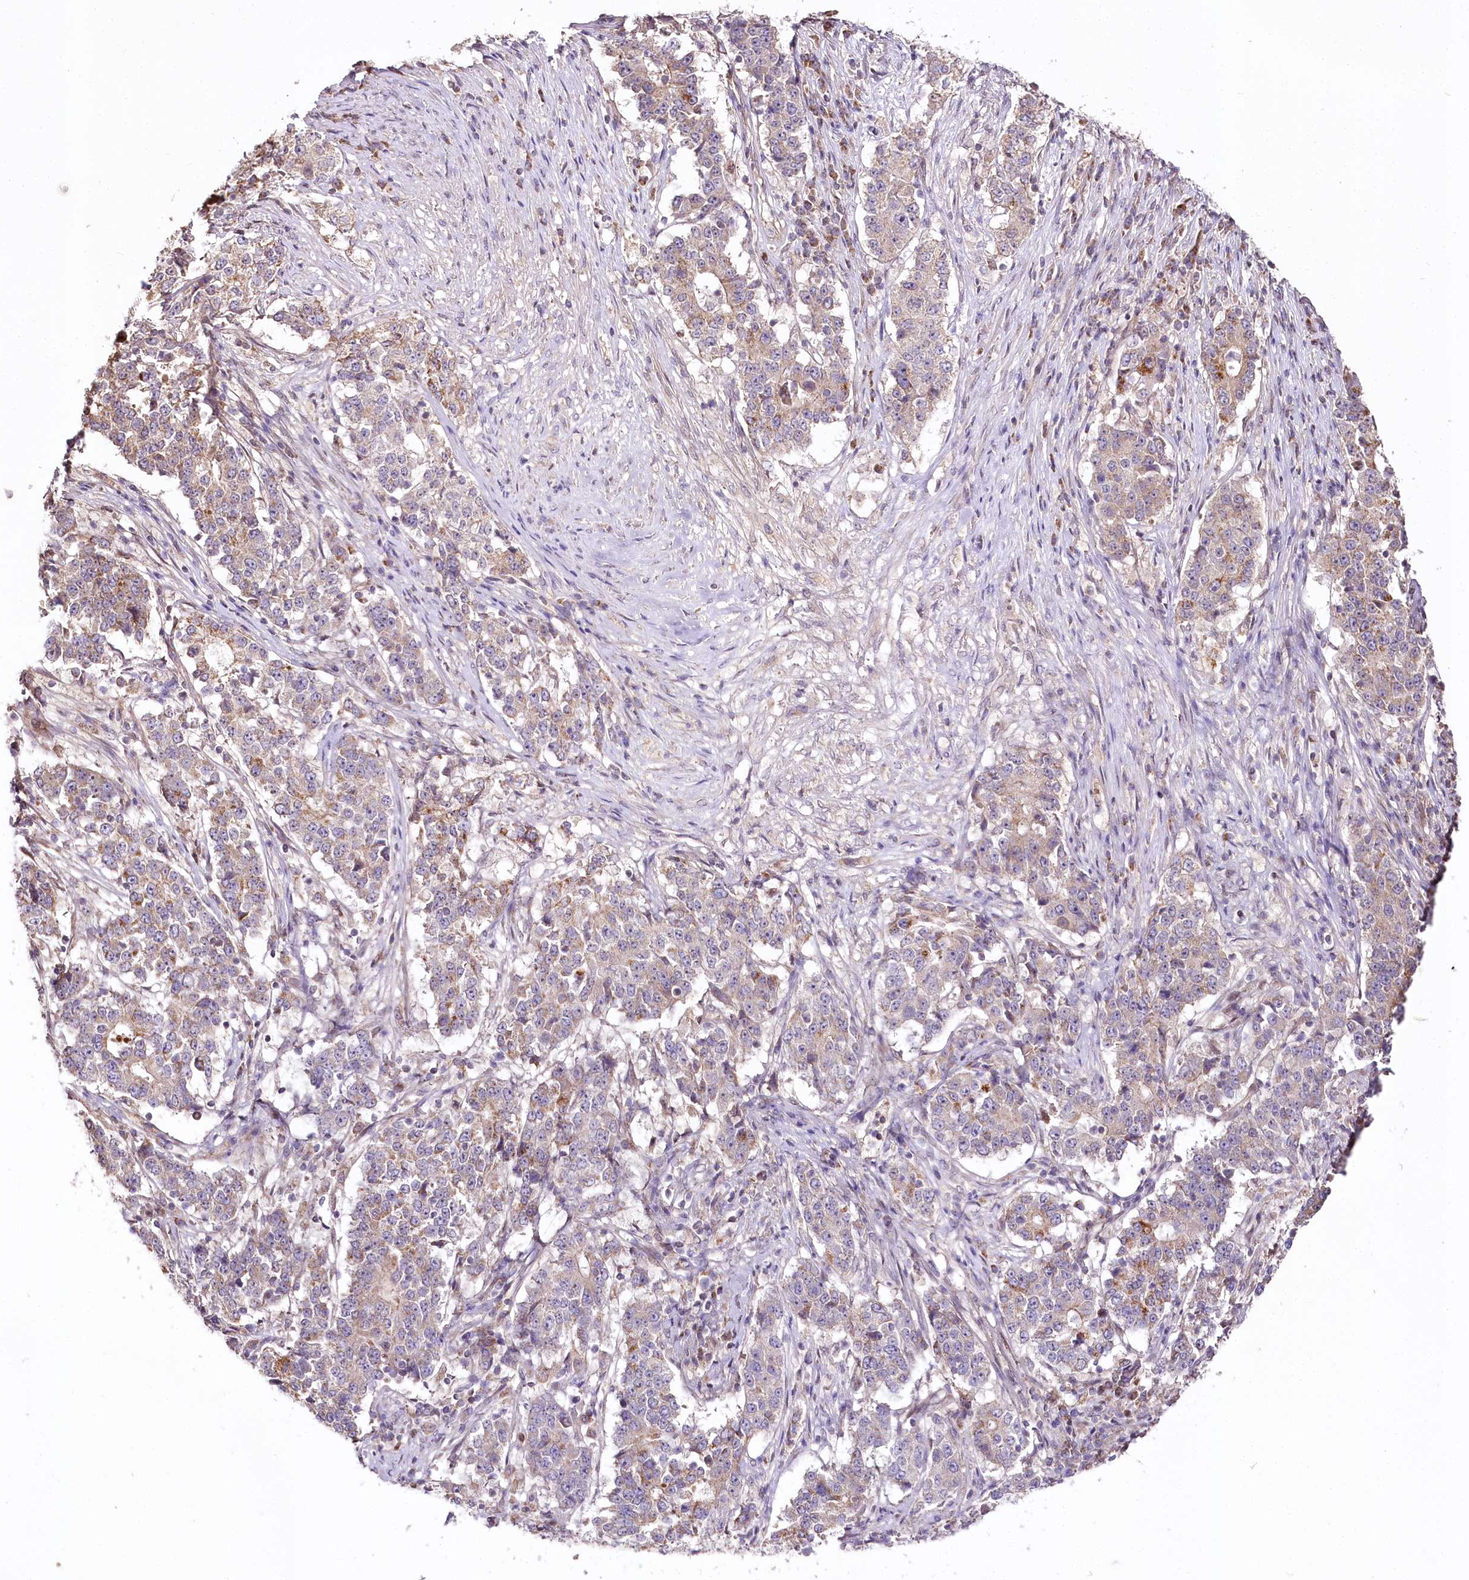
{"staining": {"intensity": "weak", "quantity": "<25%", "location": "cytoplasmic/membranous"}, "tissue": "stomach cancer", "cell_type": "Tumor cells", "image_type": "cancer", "snomed": [{"axis": "morphology", "description": "Adenocarcinoma, NOS"}, {"axis": "topography", "description": "Stomach"}], "caption": "Image shows no significant protein positivity in tumor cells of stomach cancer.", "gene": "ZNF226", "patient": {"sex": "male", "age": 59}}